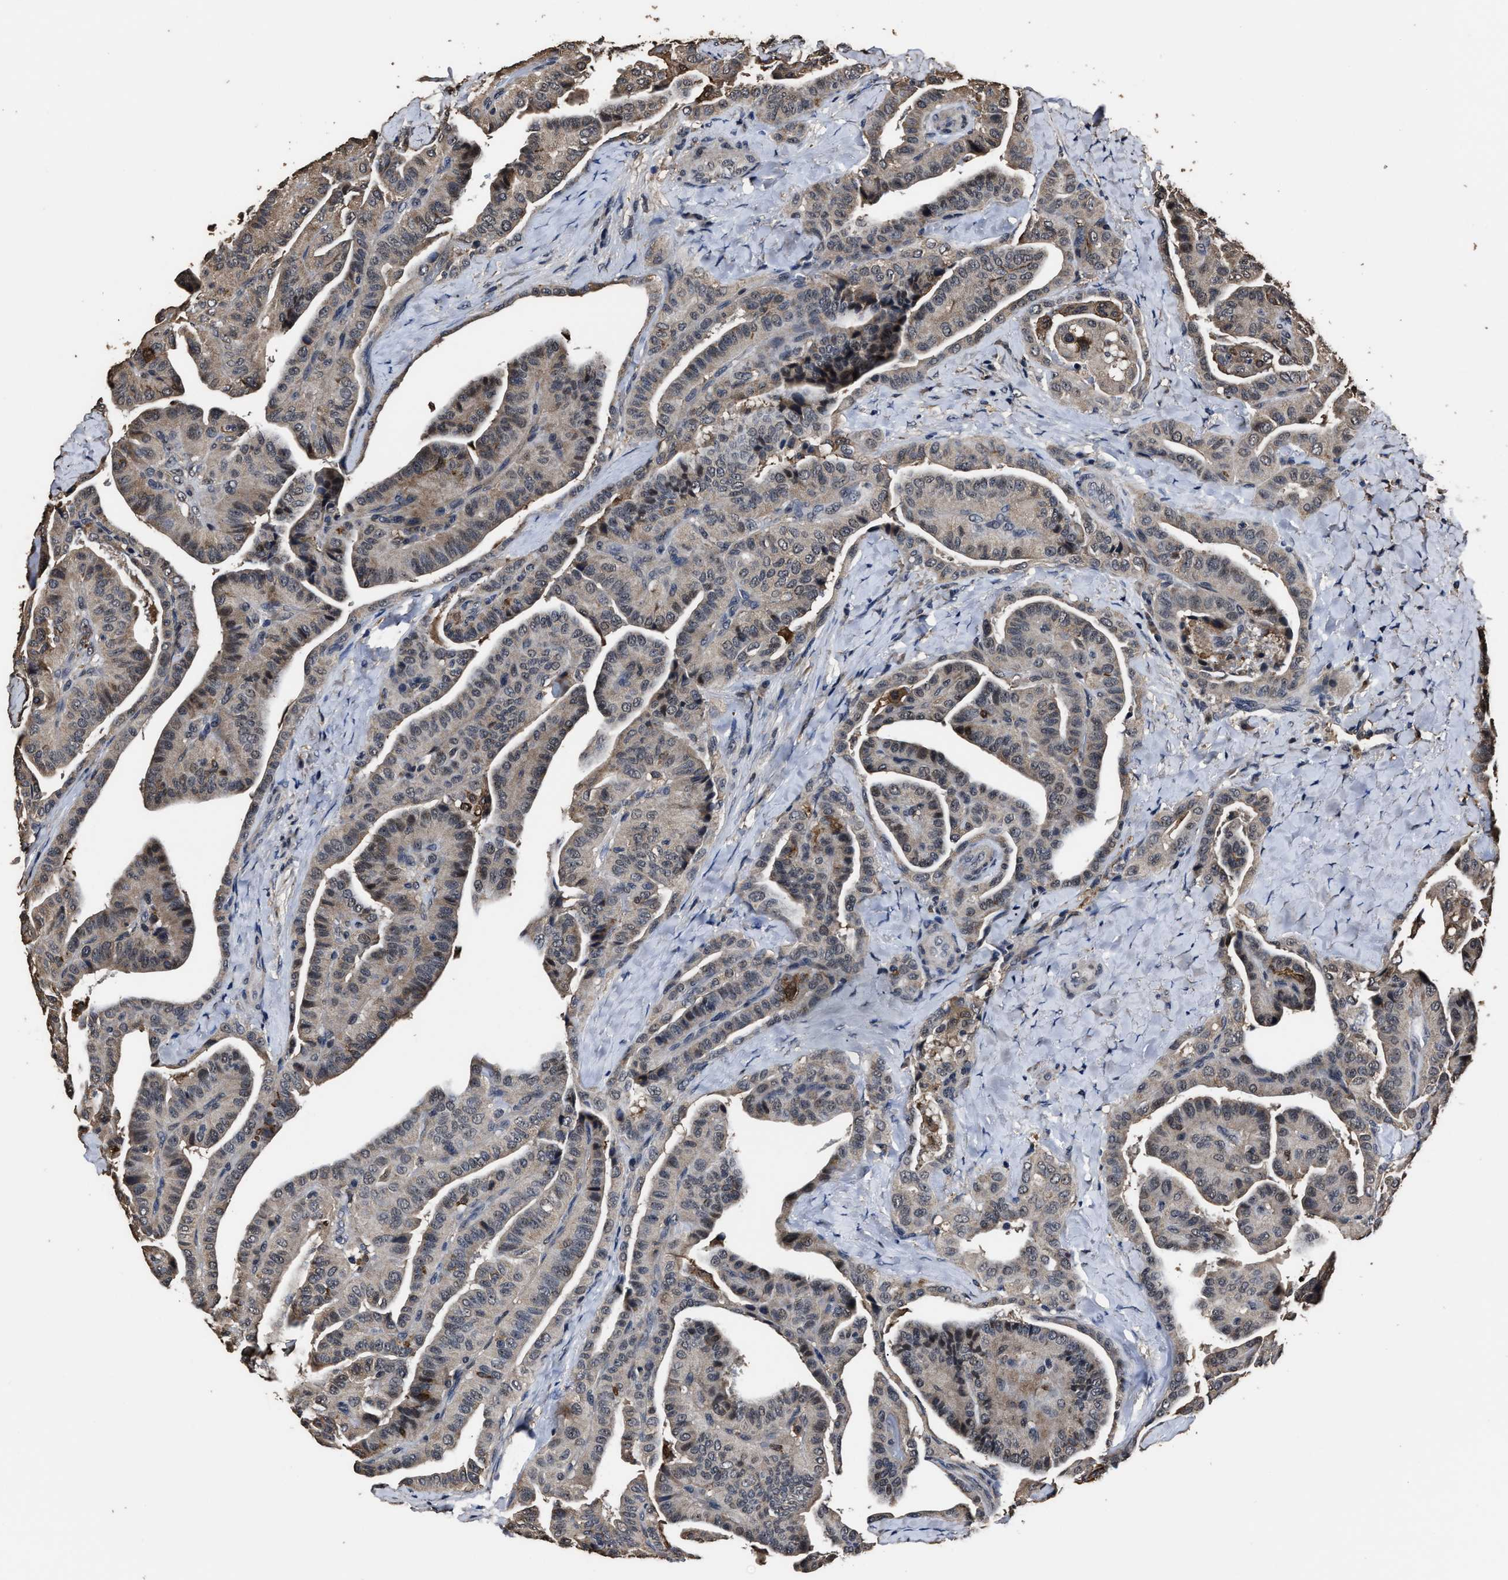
{"staining": {"intensity": "weak", "quantity": "<25%", "location": "cytoplasmic/membranous,nuclear"}, "tissue": "thyroid cancer", "cell_type": "Tumor cells", "image_type": "cancer", "snomed": [{"axis": "morphology", "description": "Papillary adenocarcinoma, NOS"}, {"axis": "topography", "description": "Thyroid gland"}], "caption": "Image shows no significant protein expression in tumor cells of thyroid cancer. (DAB (3,3'-diaminobenzidine) immunohistochemistry (IHC), high magnification).", "gene": "RSBN1L", "patient": {"sex": "male", "age": 77}}